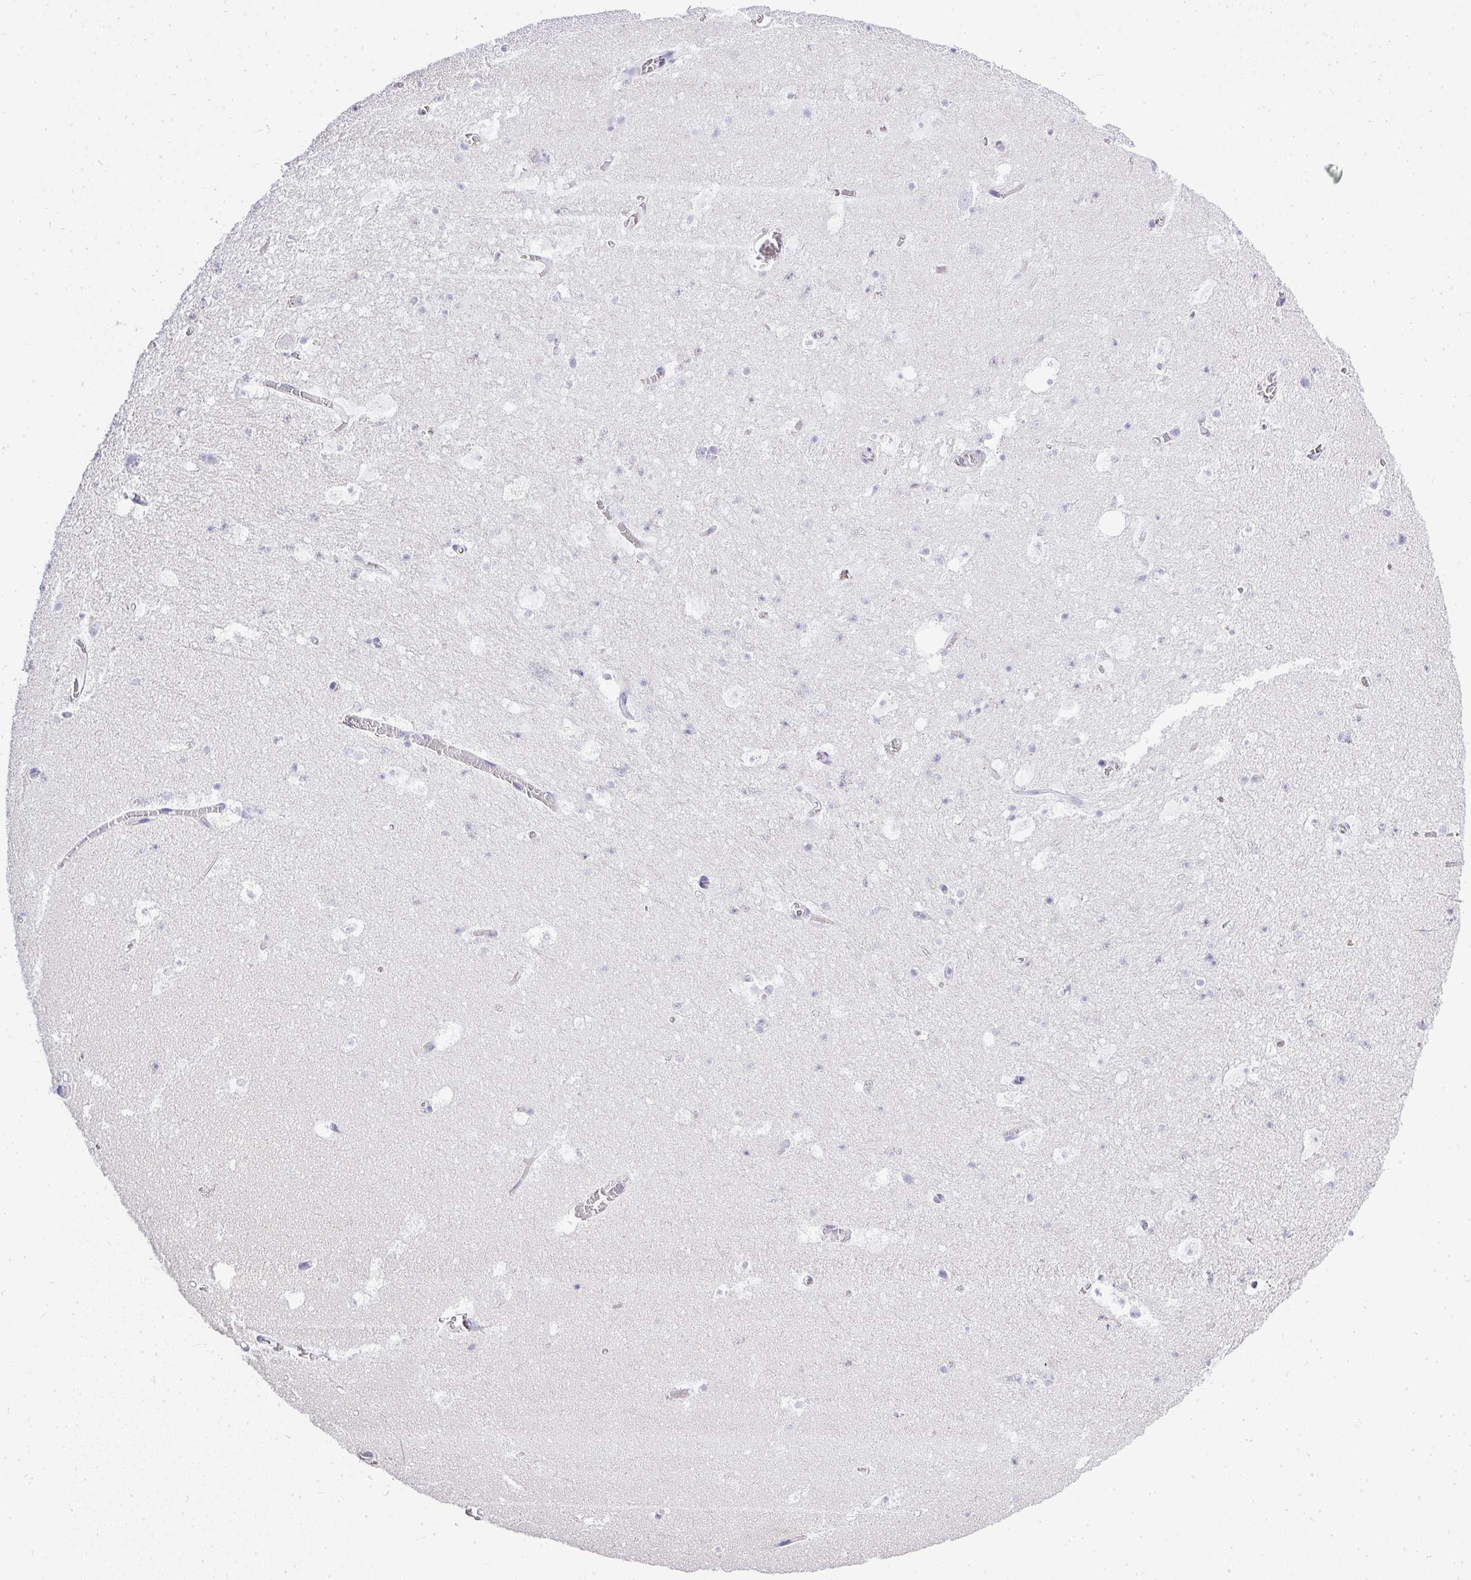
{"staining": {"intensity": "negative", "quantity": "none", "location": "none"}, "tissue": "hippocampus", "cell_type": "Glial cells", "image_type": "normal", "snomed": [{"axis": "morphology", "description": "Normal tissue, NOS"}, {"axis": "topography", "description": "Hippocampus"}], "caption": "A high-resolution histopathology image shows immunohistochemistry (IHC) staining of benign hippocampus, which demonstrates no significant positivity in glial cells.", "gene": "PLPPR3", "patient": {"sex": "female", "age": 42}}